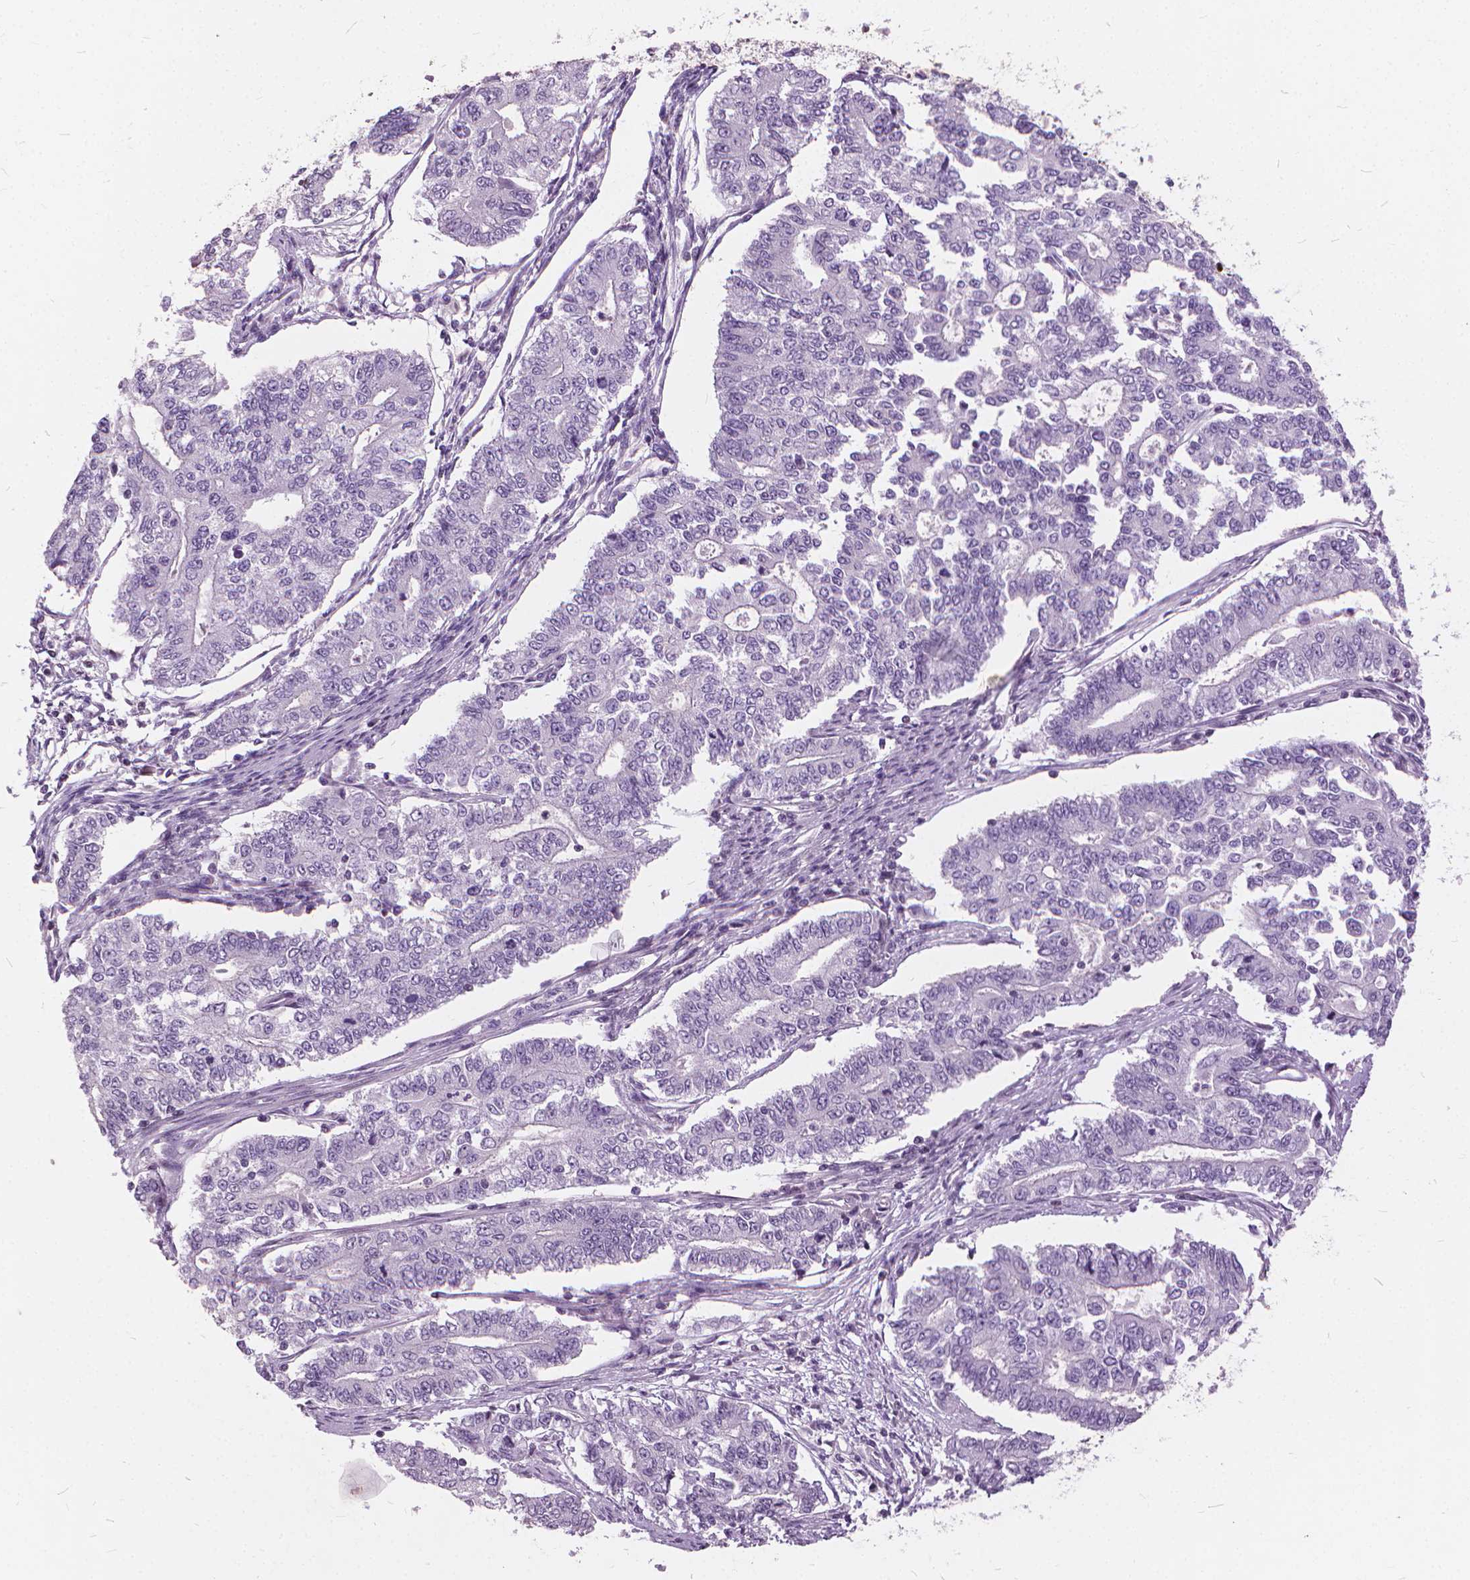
{"staining": {"intensity": "negative", "quantity": "none", "location": "none"}, "tissue": "endometrial cancer", "cell_type": "Tumor cells", "image_type": "cancer", "snomed": [{"axis": "morphology", "description": "Adenocarcinoma, NOS"}, {"axis": "topography", "description": "Uterus"}], "caption": "An immunohistochemistry (IHC) image of endometrial cancer (adenocarcinoma) is shown. There is no staining in tumor cells of endometrial cancer (adenocarcinoma).", "gene": "STAT5B", "patient": {"sex": "female", "age": 59}}